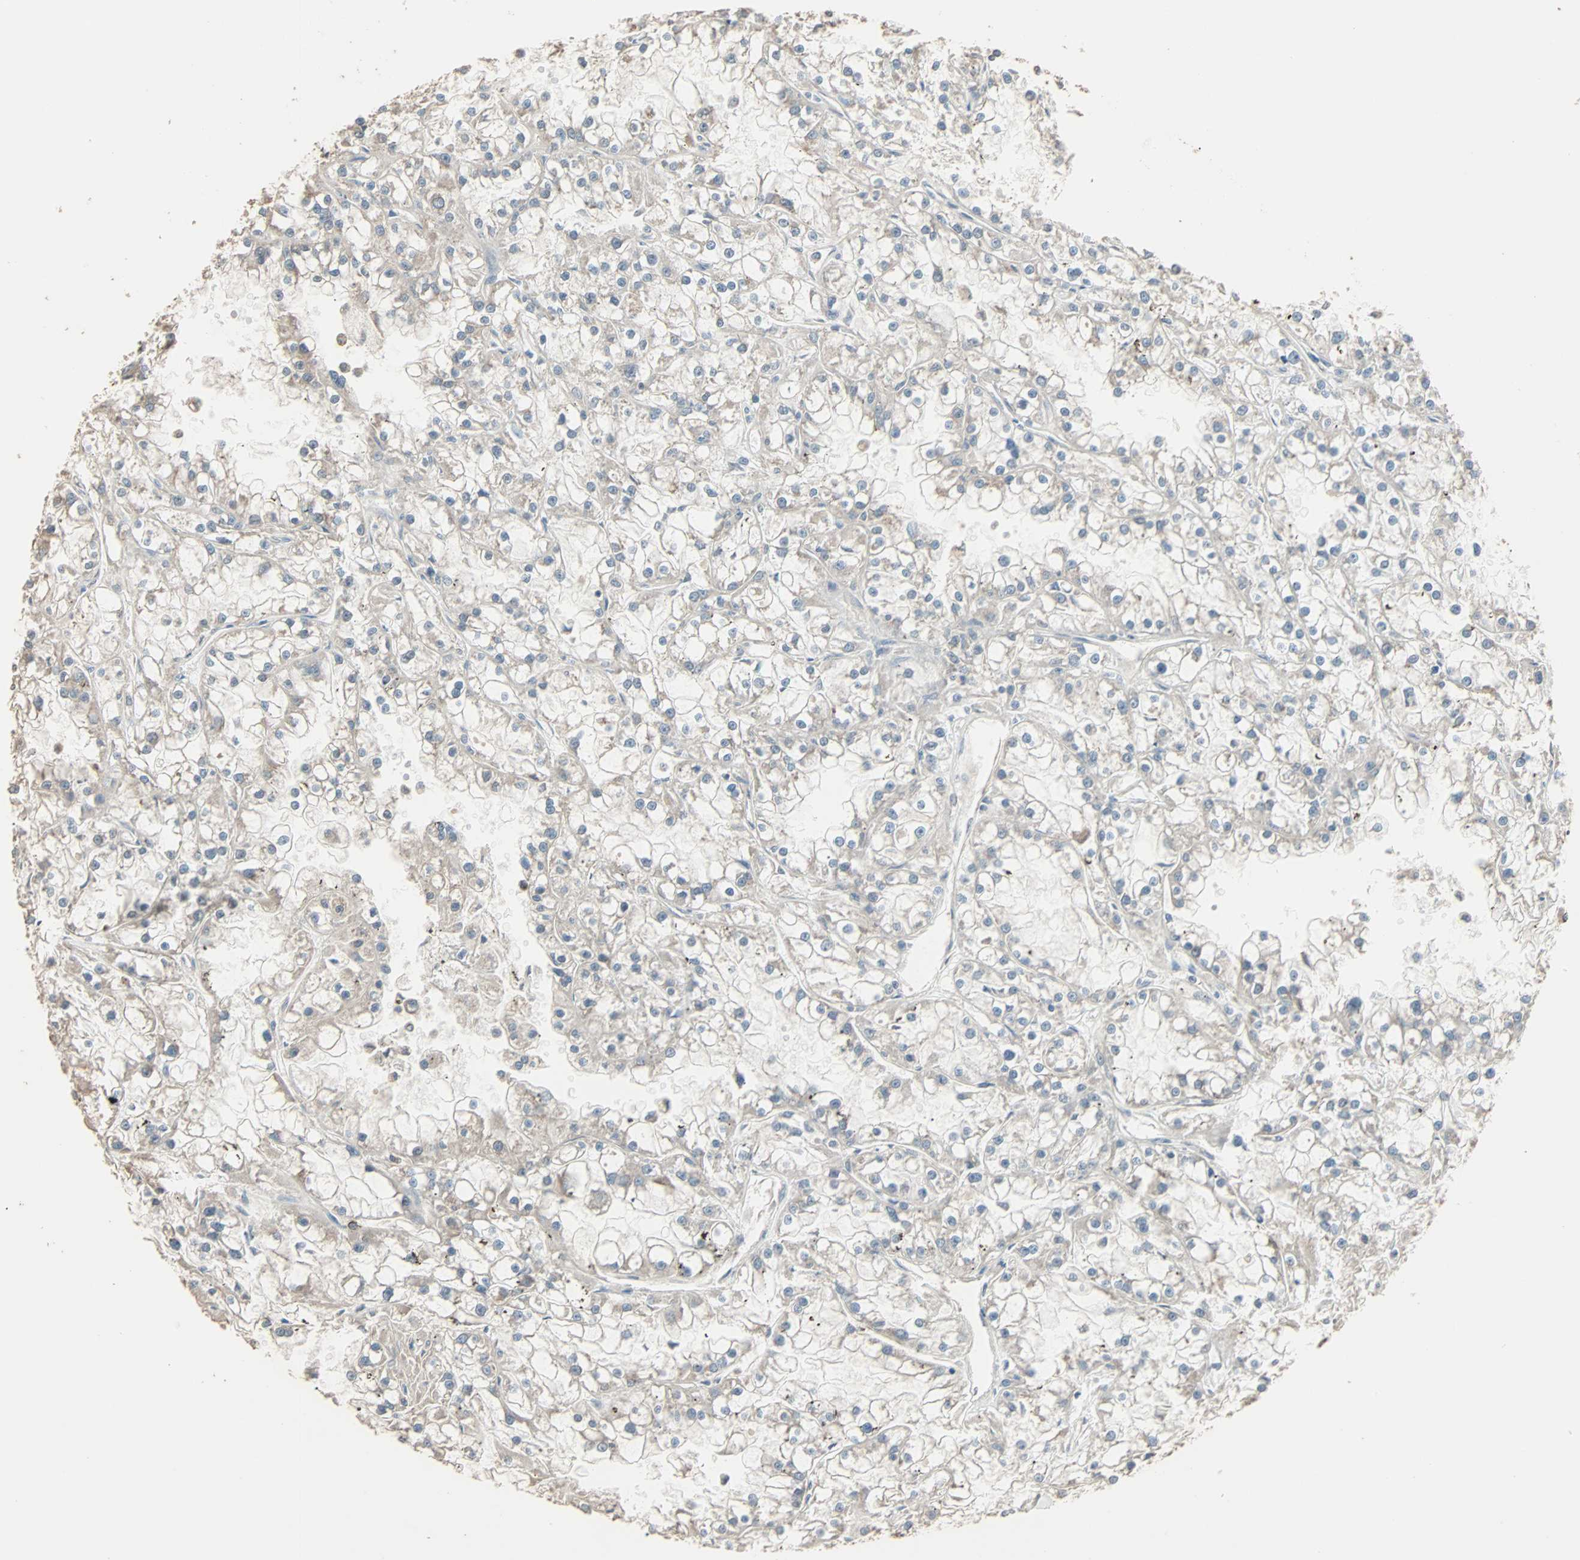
{"staining": {"intensity": "weak", "quantity": "25%-75%", "location": "cytoplasmic/membranous"}, "tissue": "renal cancer", "cell_type": "Tumor cells", "image_type": "cancer", "snomed": [{"axis": "morphology", "description": "Adenocarcinoma, NOS"}, {"axis": "topography", "description": "Kidney"}], "caption": "Renal cancer was stained to show a protein in brown. There is low levels of weak cytoplasmic/membranous positivity in approximately 25%-75% of tumor cells.", "gene": "GALNT3", "patient": {"sex": "female", "age": 52}}